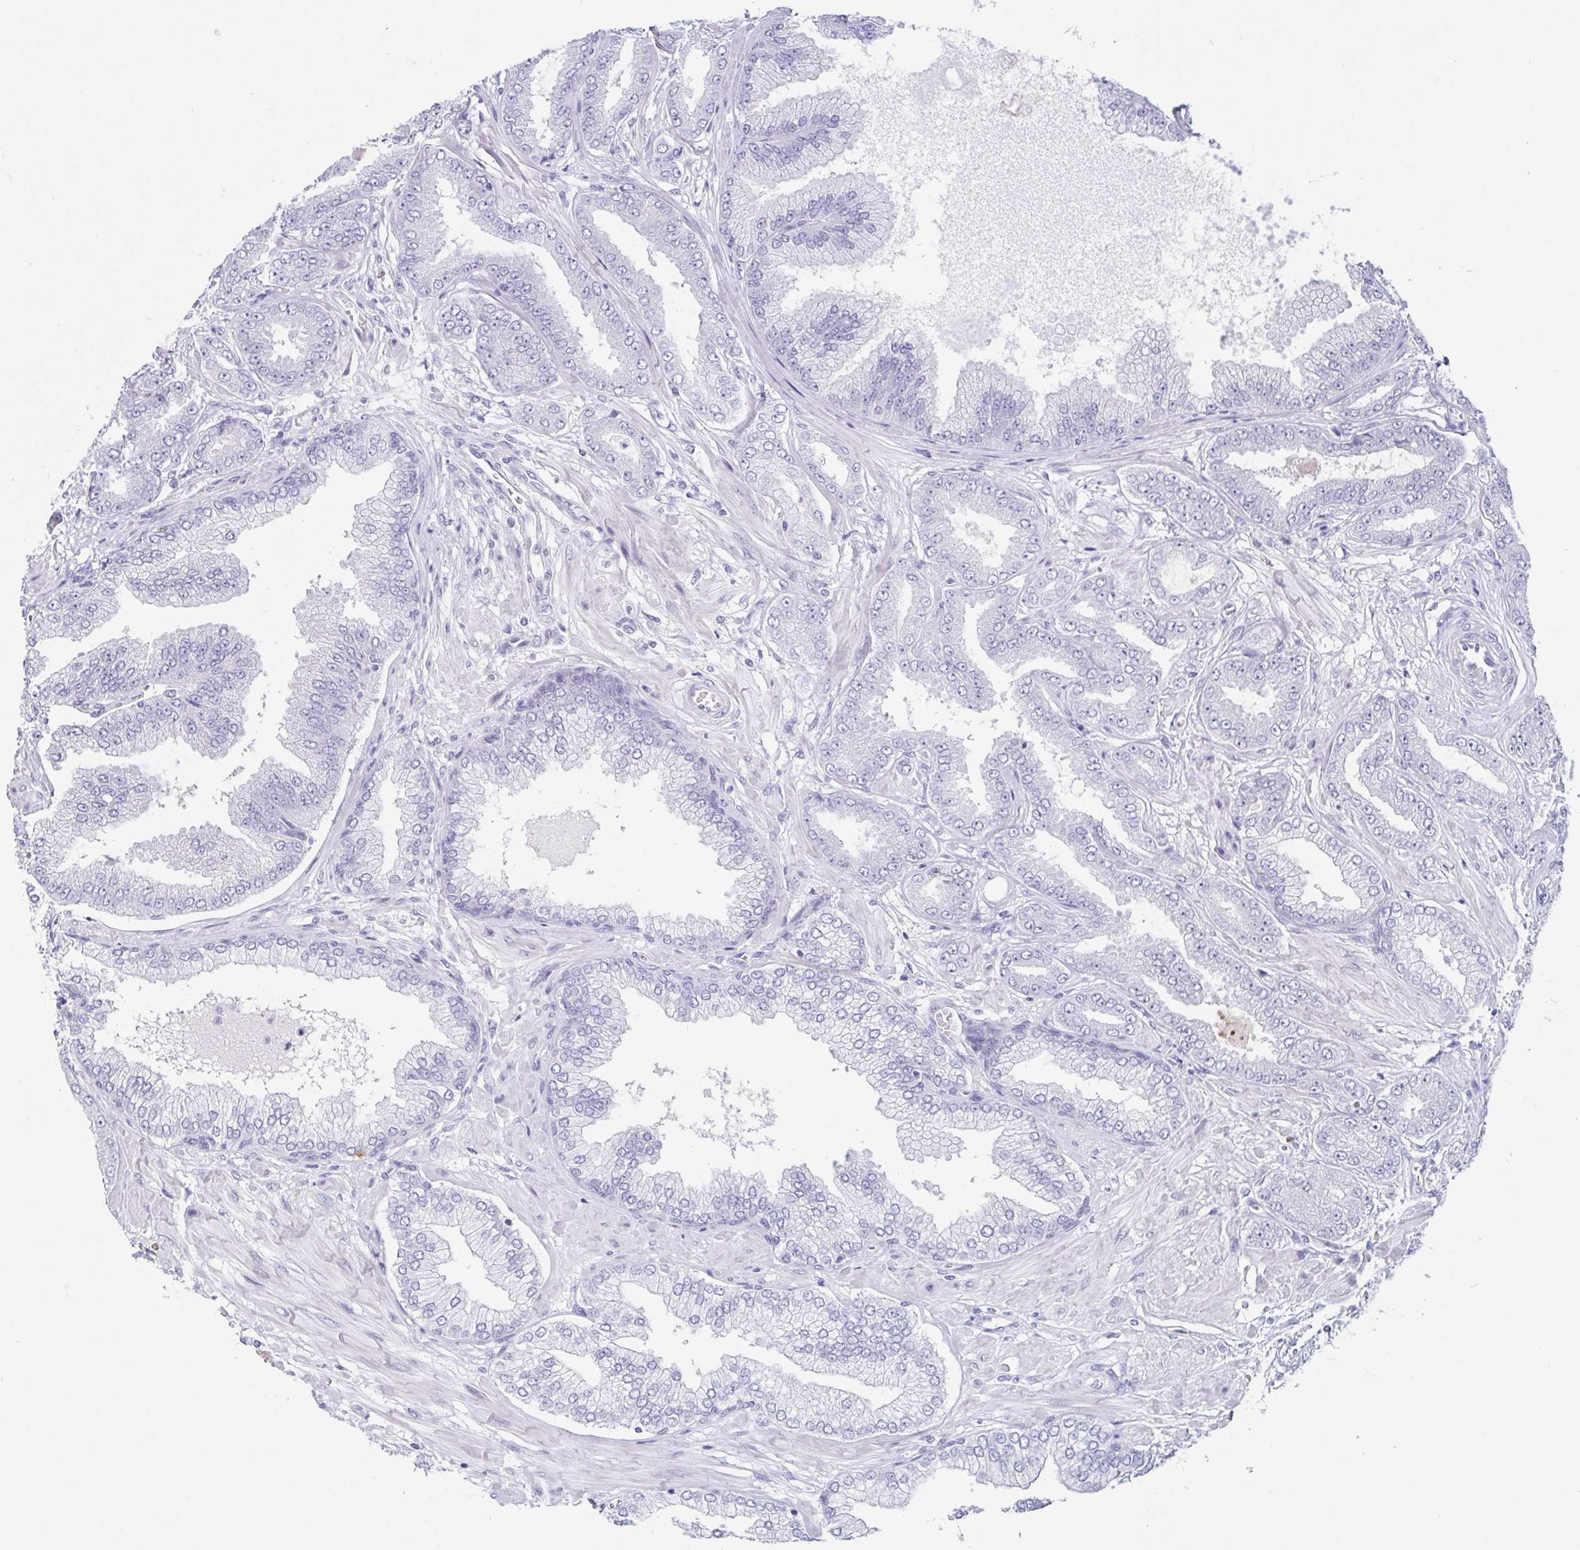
{"staining": {"intensity": "negative", "quantity": "none", "location": "none"}, "tissue": "prostate cancer", "cell_type": "Tumor cells", "image_type": "cancer", "snomed": [{"axis": "morphology", "description": "Adenocarcinoma, Low grade"}, {"axis": "topography", "description": "Prostate"}], "caption": "Tumor cells show no significant positivity in prostate adenocarcinoma (low-grade).", "gene": "HTR2A", "patient": {"sex": "male", "age": 55}}